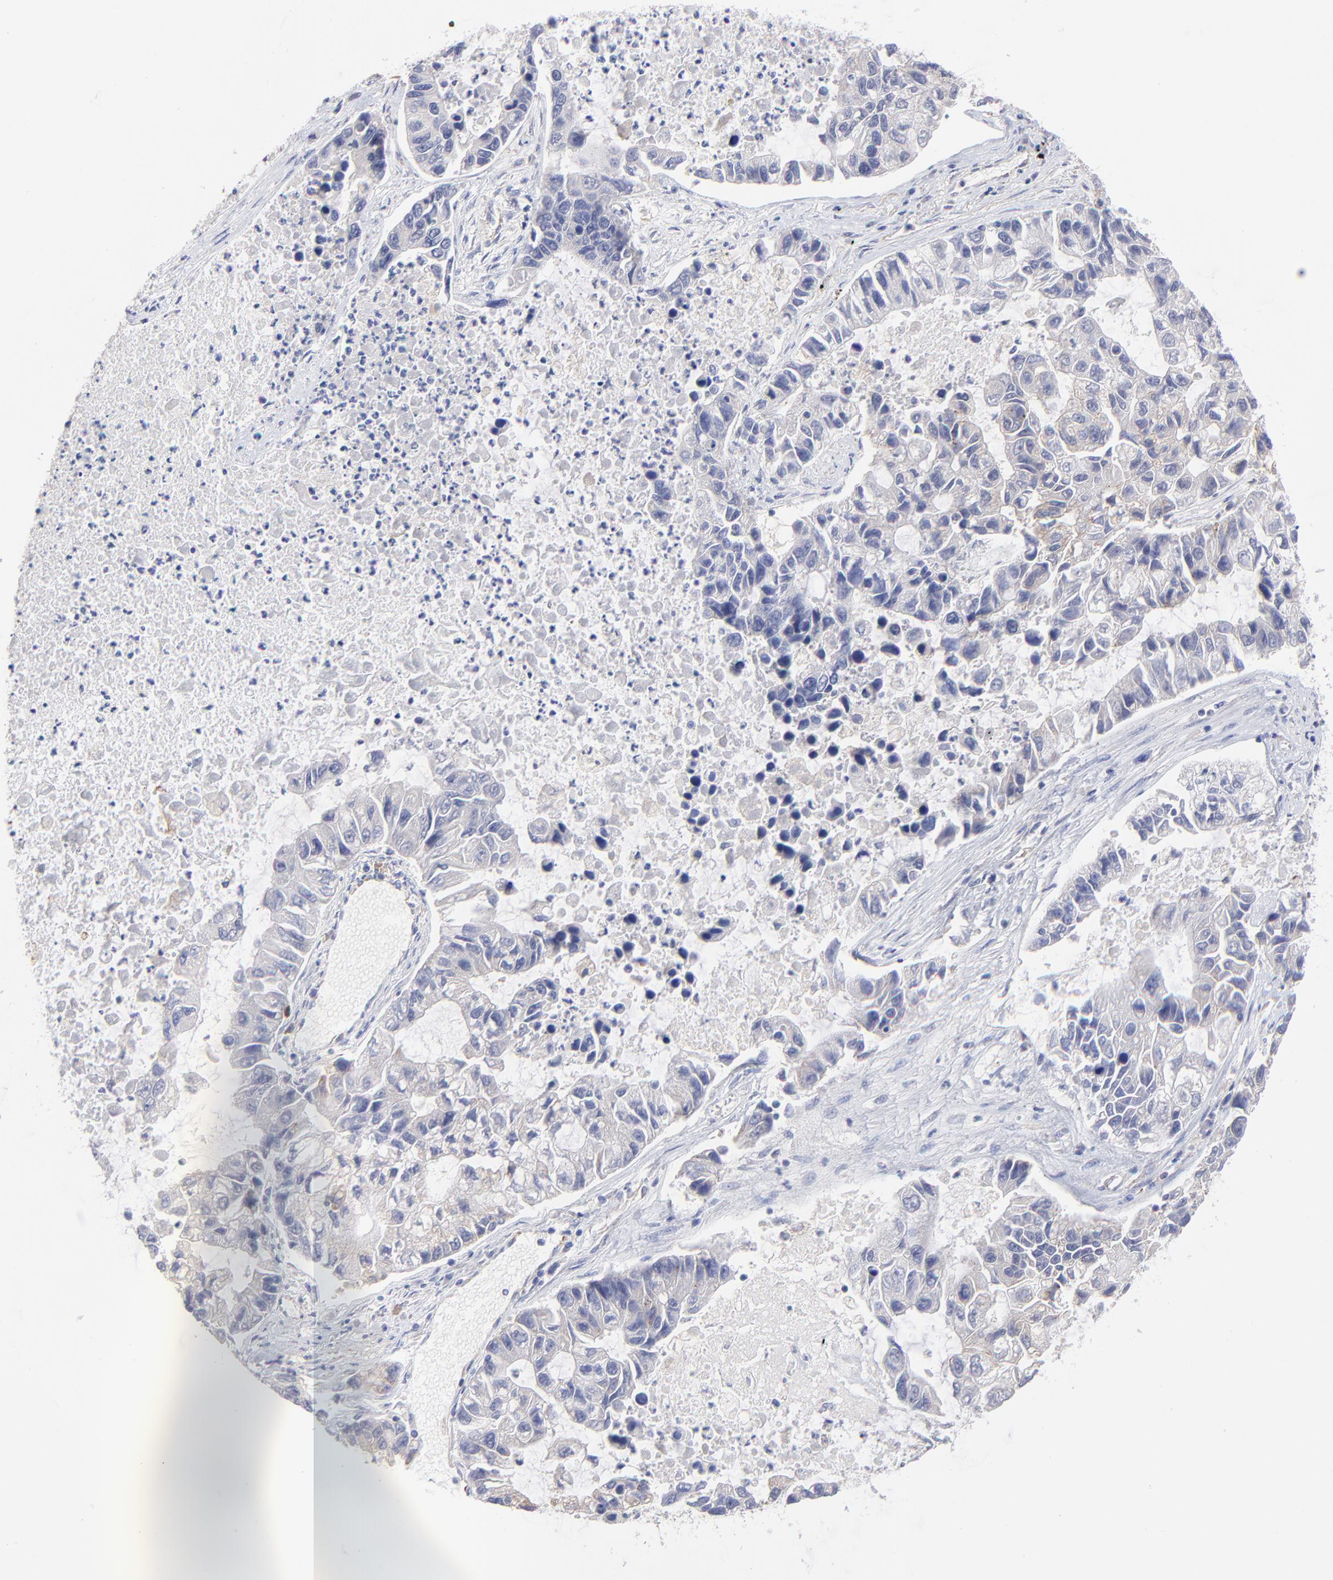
{"staining": {"intensity": "negative", "quantity": "none", "location": "none"}, "tissue": "lung cancer", "cell_type": "Tumor cells", "image_type": "cancer", "snomed": [{"axis": "morphology", "description": "Adenocarcinoma, NOS"}, {"axis": "topography", "description": "Lung"}], "caption": "Tumor cells are negative for brown protein staining in adenocarcinoma (lung). Brightfield microscopy of IHC stained with DAB (brown) and hematoxylin (blue), captured at high magnification.", "gene": "COX8C", "patient": {"sex": "female", "age": 51}}